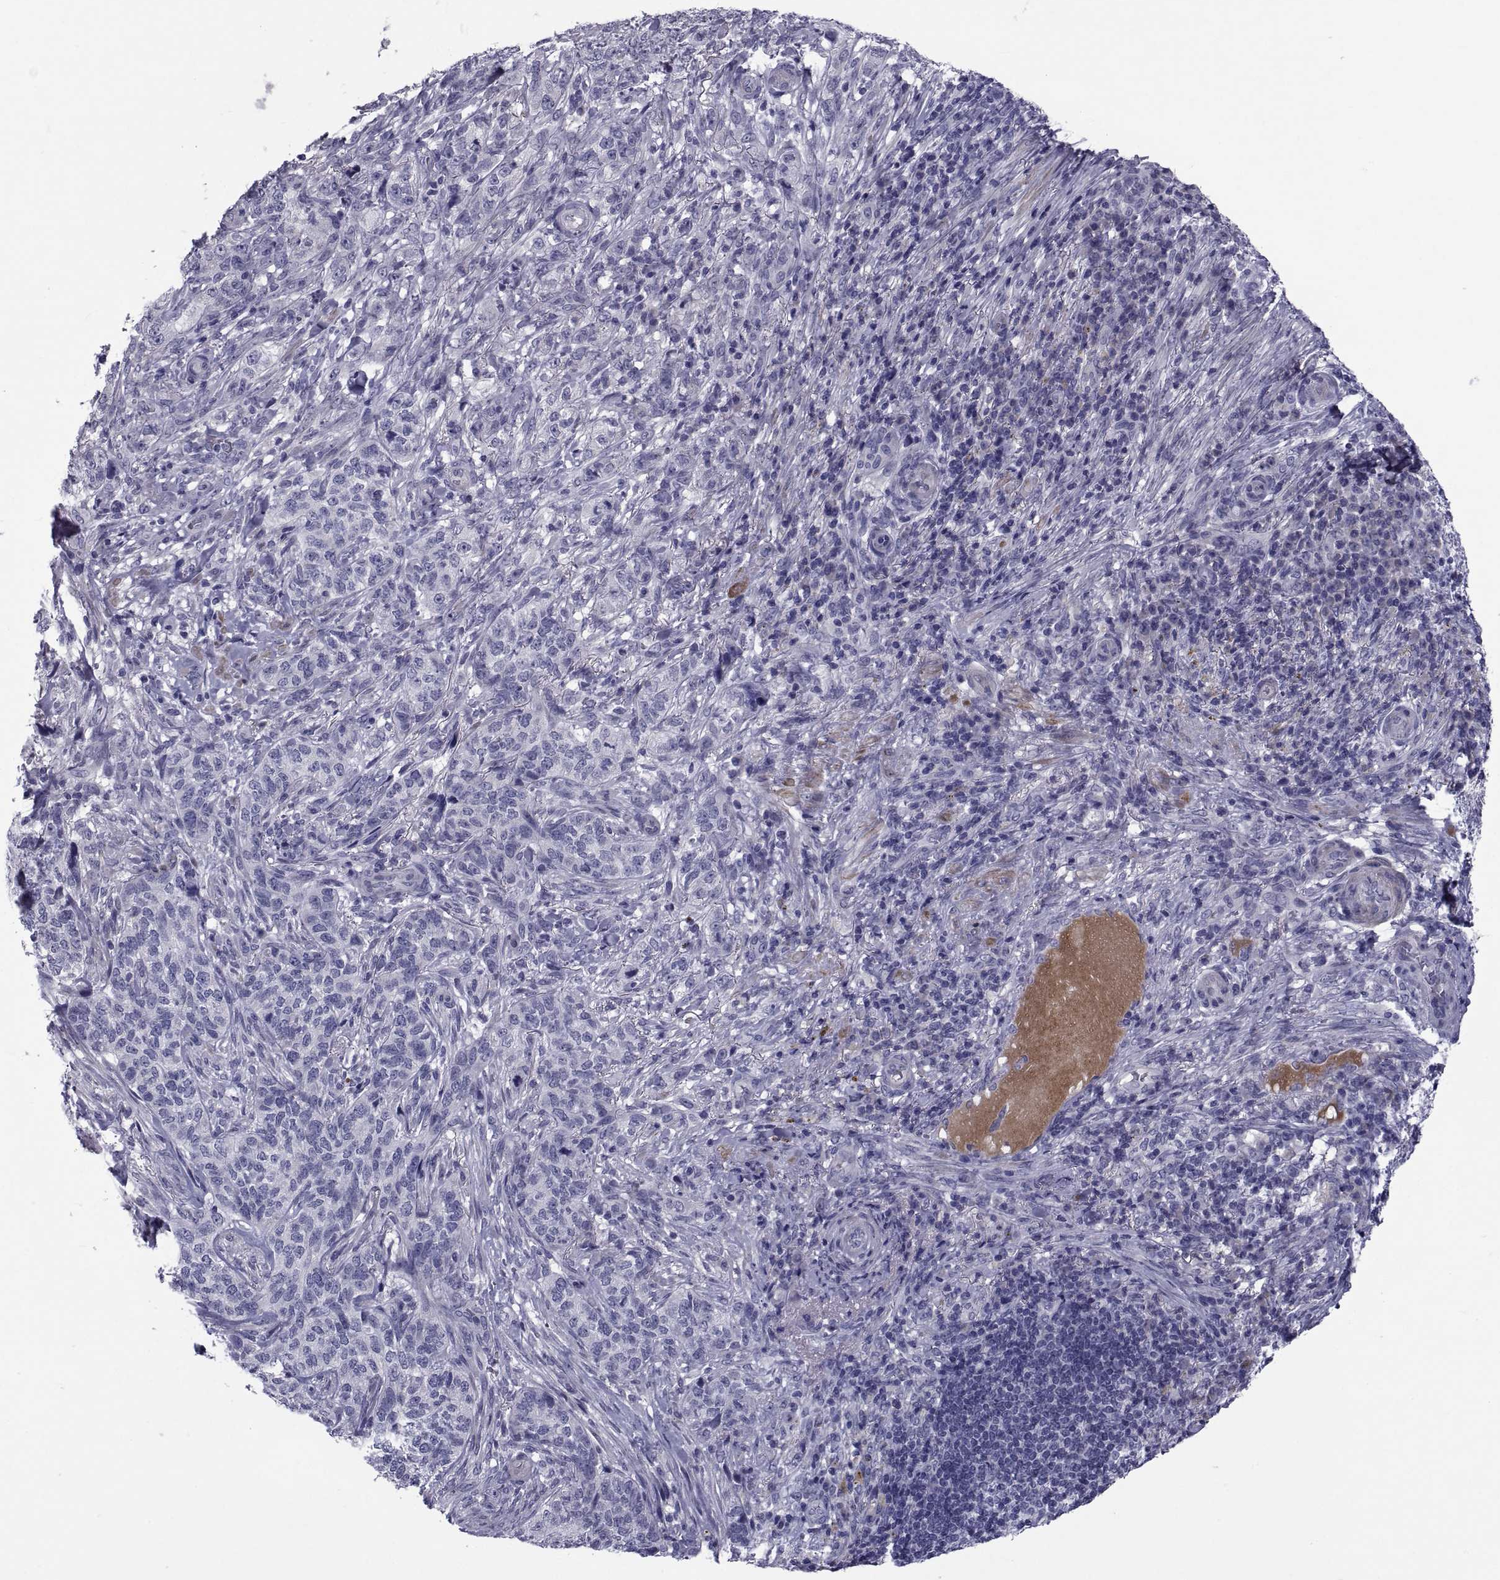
{"staining": {"intensity": "negative", "quantity": "none", "location": "none"}, "tissue": "skin cancer", "cell_type": "Tumor cells", "image_type": "cancer", "snomed": [{"axis": "morphology", "description": "Basal cell carcinoma"}, {"axis": "topography", "description": "Skin"}], "caption": "Tumor cells are negative for protein expression in human skin cancer.", "gene": "PDZRN4", "patient": {"sex": "female", "age": 69}}